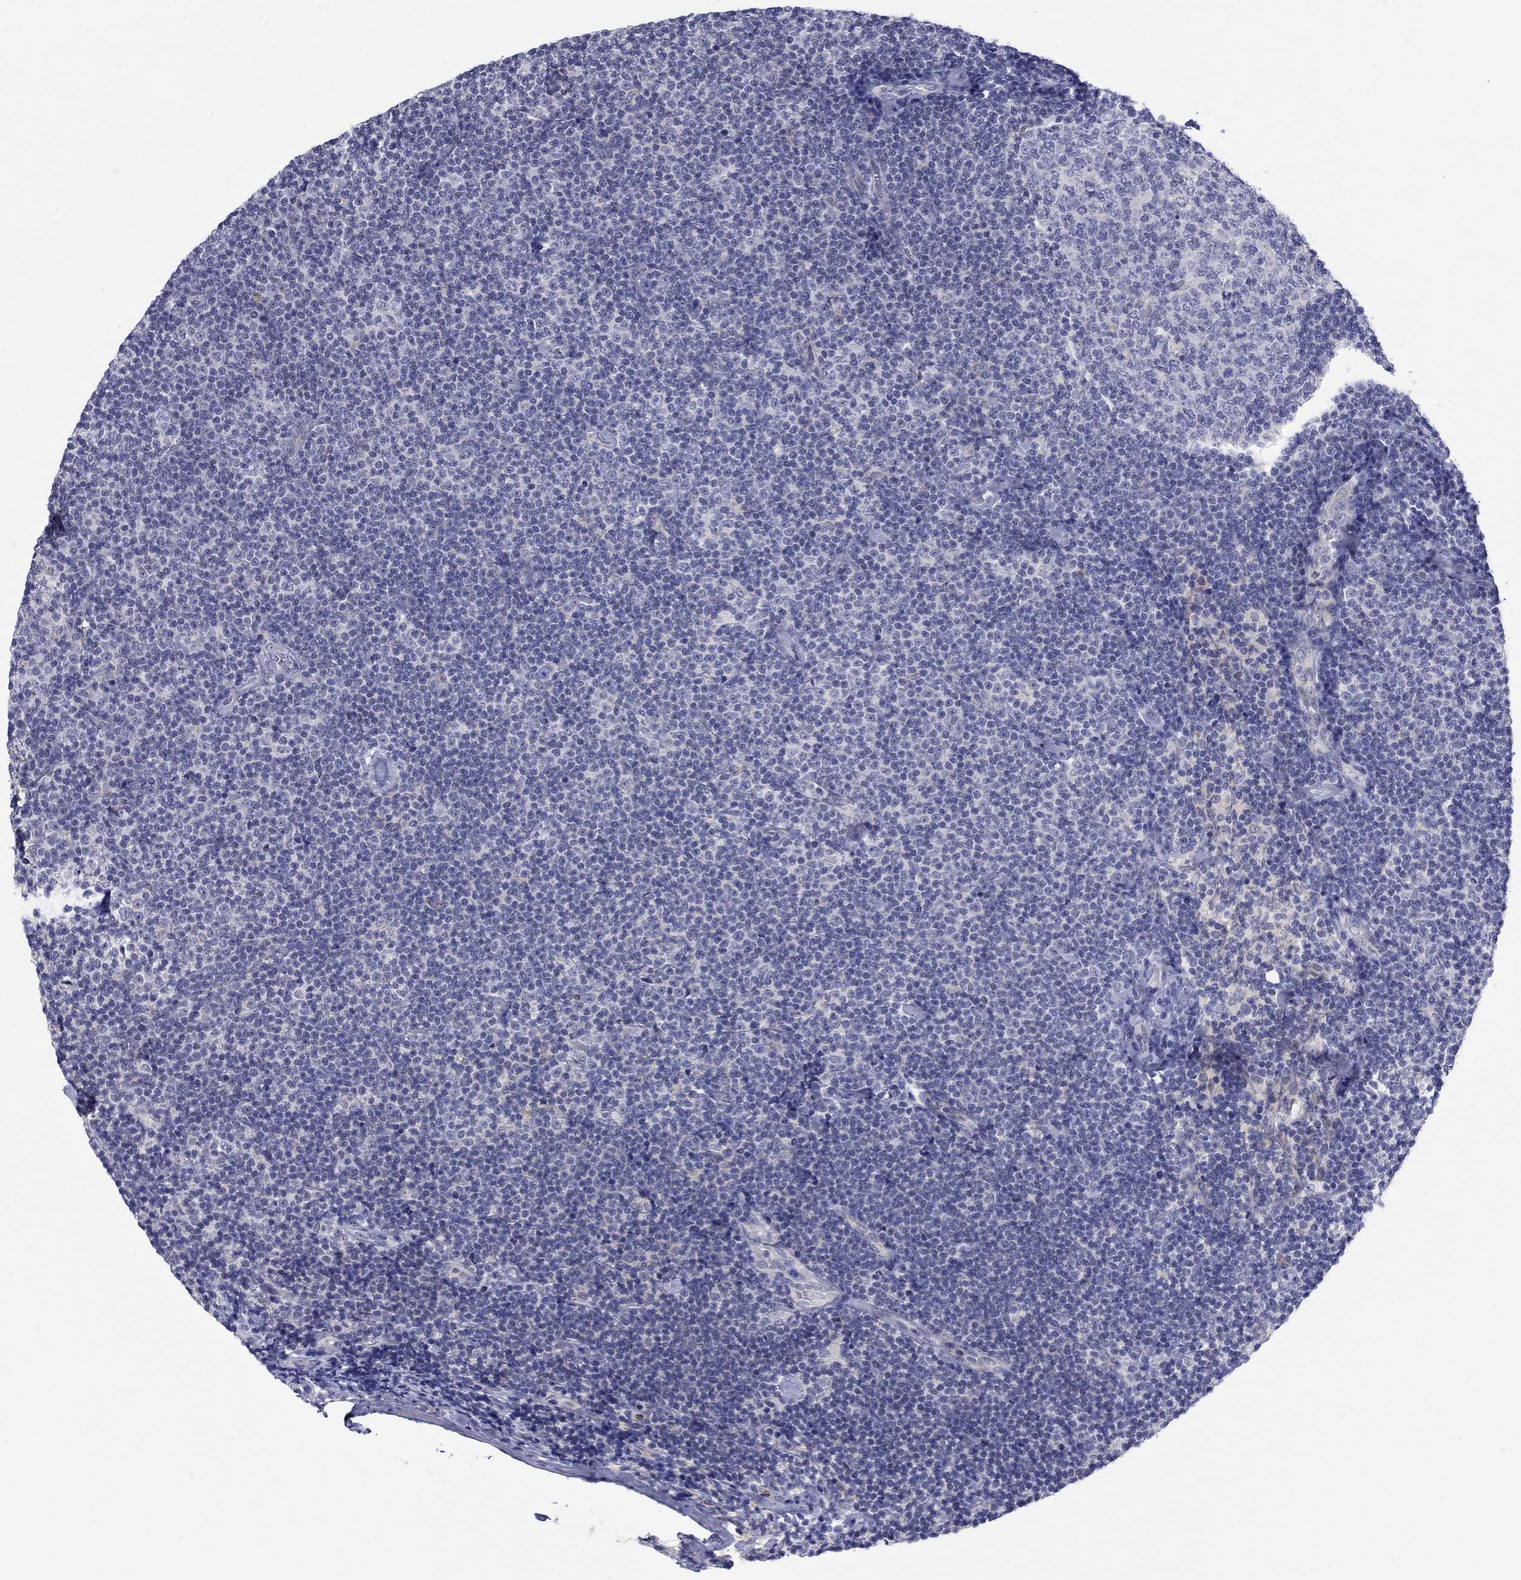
{"staining": {"intensity": "negative", "quantity": "none", "location": "none"}, "tissue": "lymphoma", "cell_type": "Tumor cells", "image_type": "cancer", "snomed": [{"axis": "morphology", "description": "Malignant lymphoma, non-Hodgkin's type, Low grade"}, {"axis": "topography", "description": "Lymph node"}], "caption": "Lymphoma stained for a protein using IHC reveals no positivity tumor cells.", "gene": "ABCA4", "patient": {"sex": "male", "age": 81}}